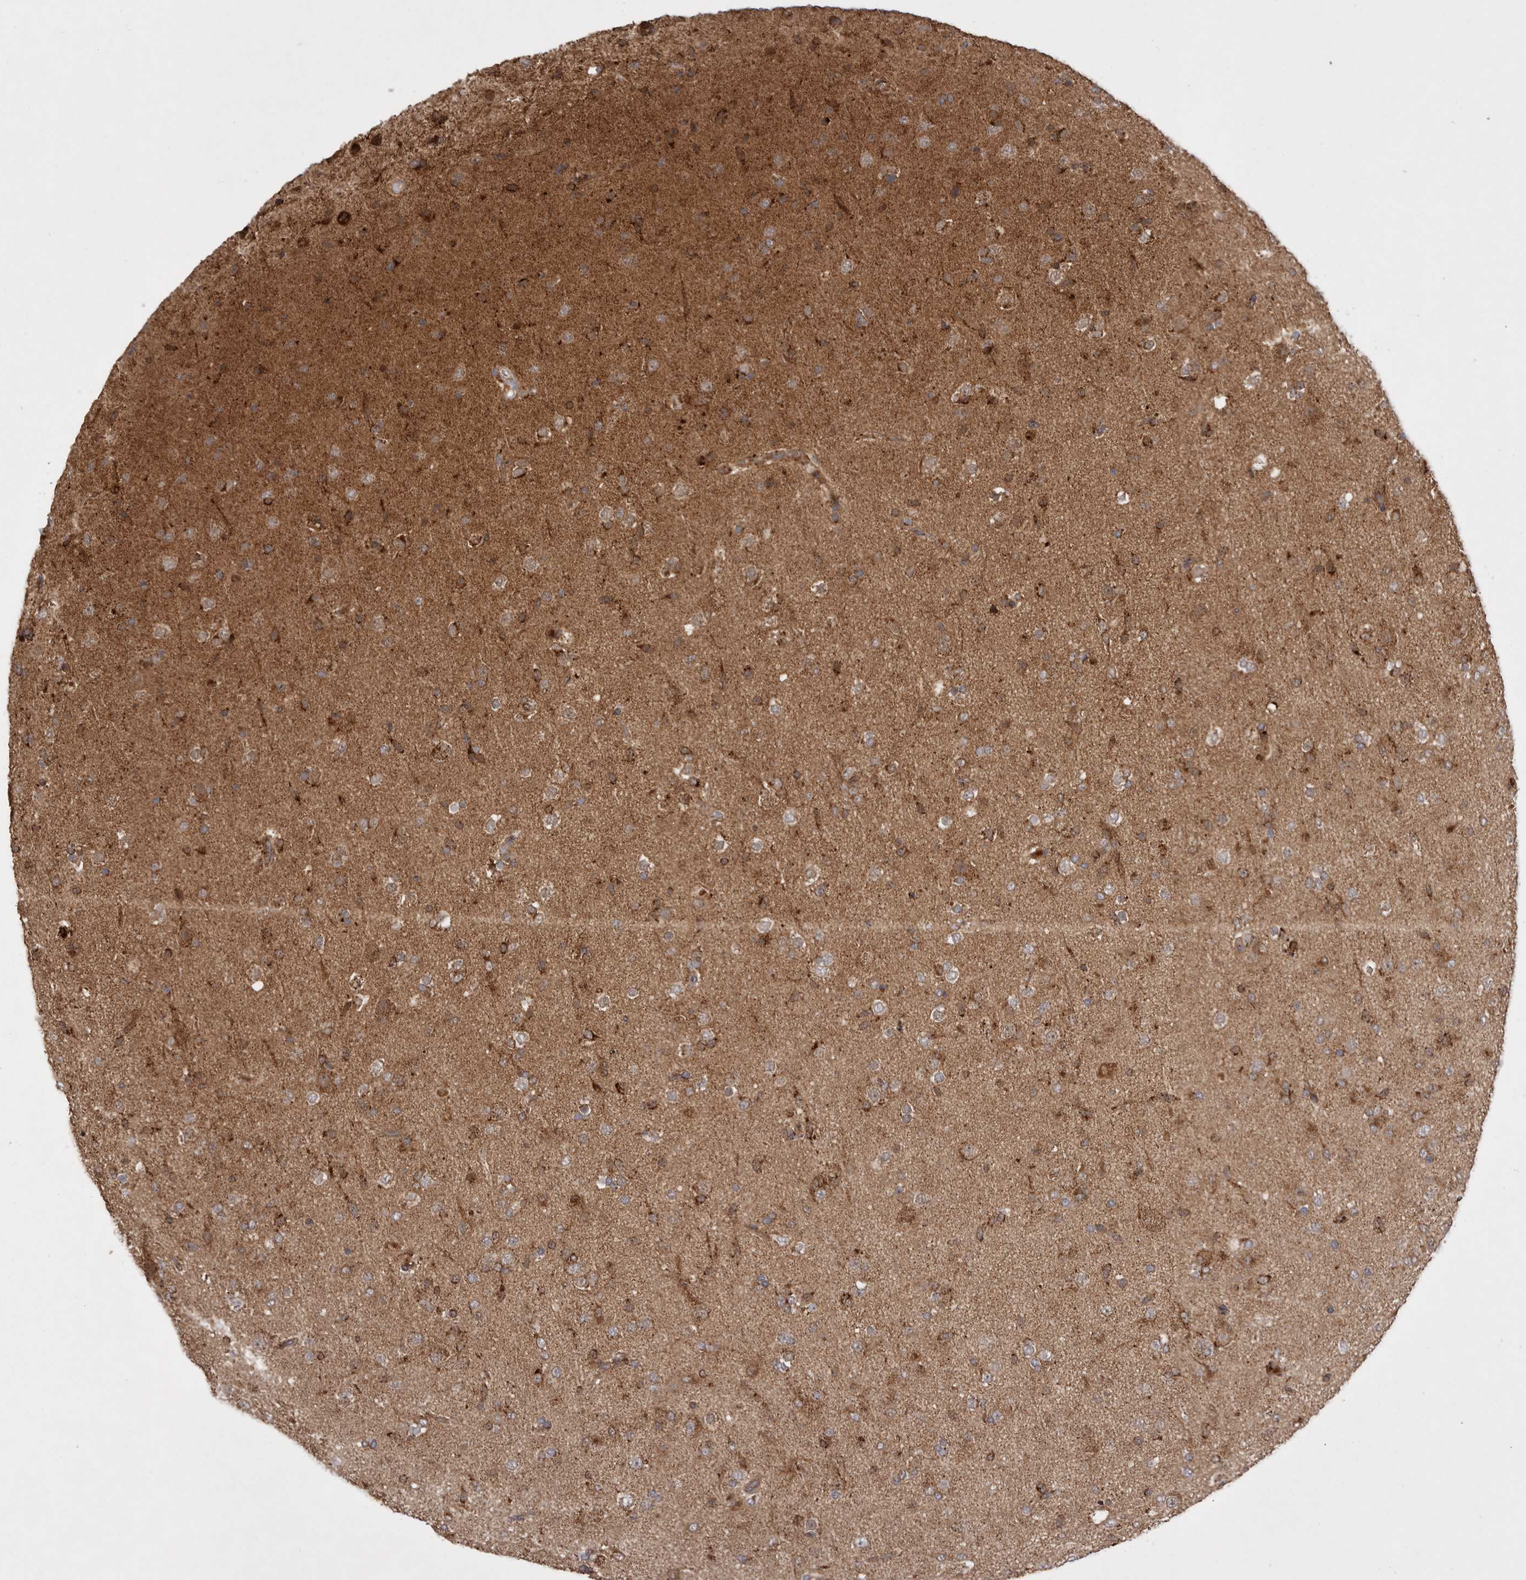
{"staining": {"intensity": "moderate", "quantity": ">75%", "location": "cytoplasmic/membranous"}, "tissue": "glioma", "cell_type": "Tumor cells", "image_type": "cancer", "snomed": [{"axis": "morphology", "description": "Glioma, malignant, Low grade"}, {"axis": "topography", "description": "Brain"}], "caption": "Human glioma stained with a protein marker reveals moderate staining in tumor cells.", "gene": "KYAT3", "patient": {"sex": "male", "age": 65}}